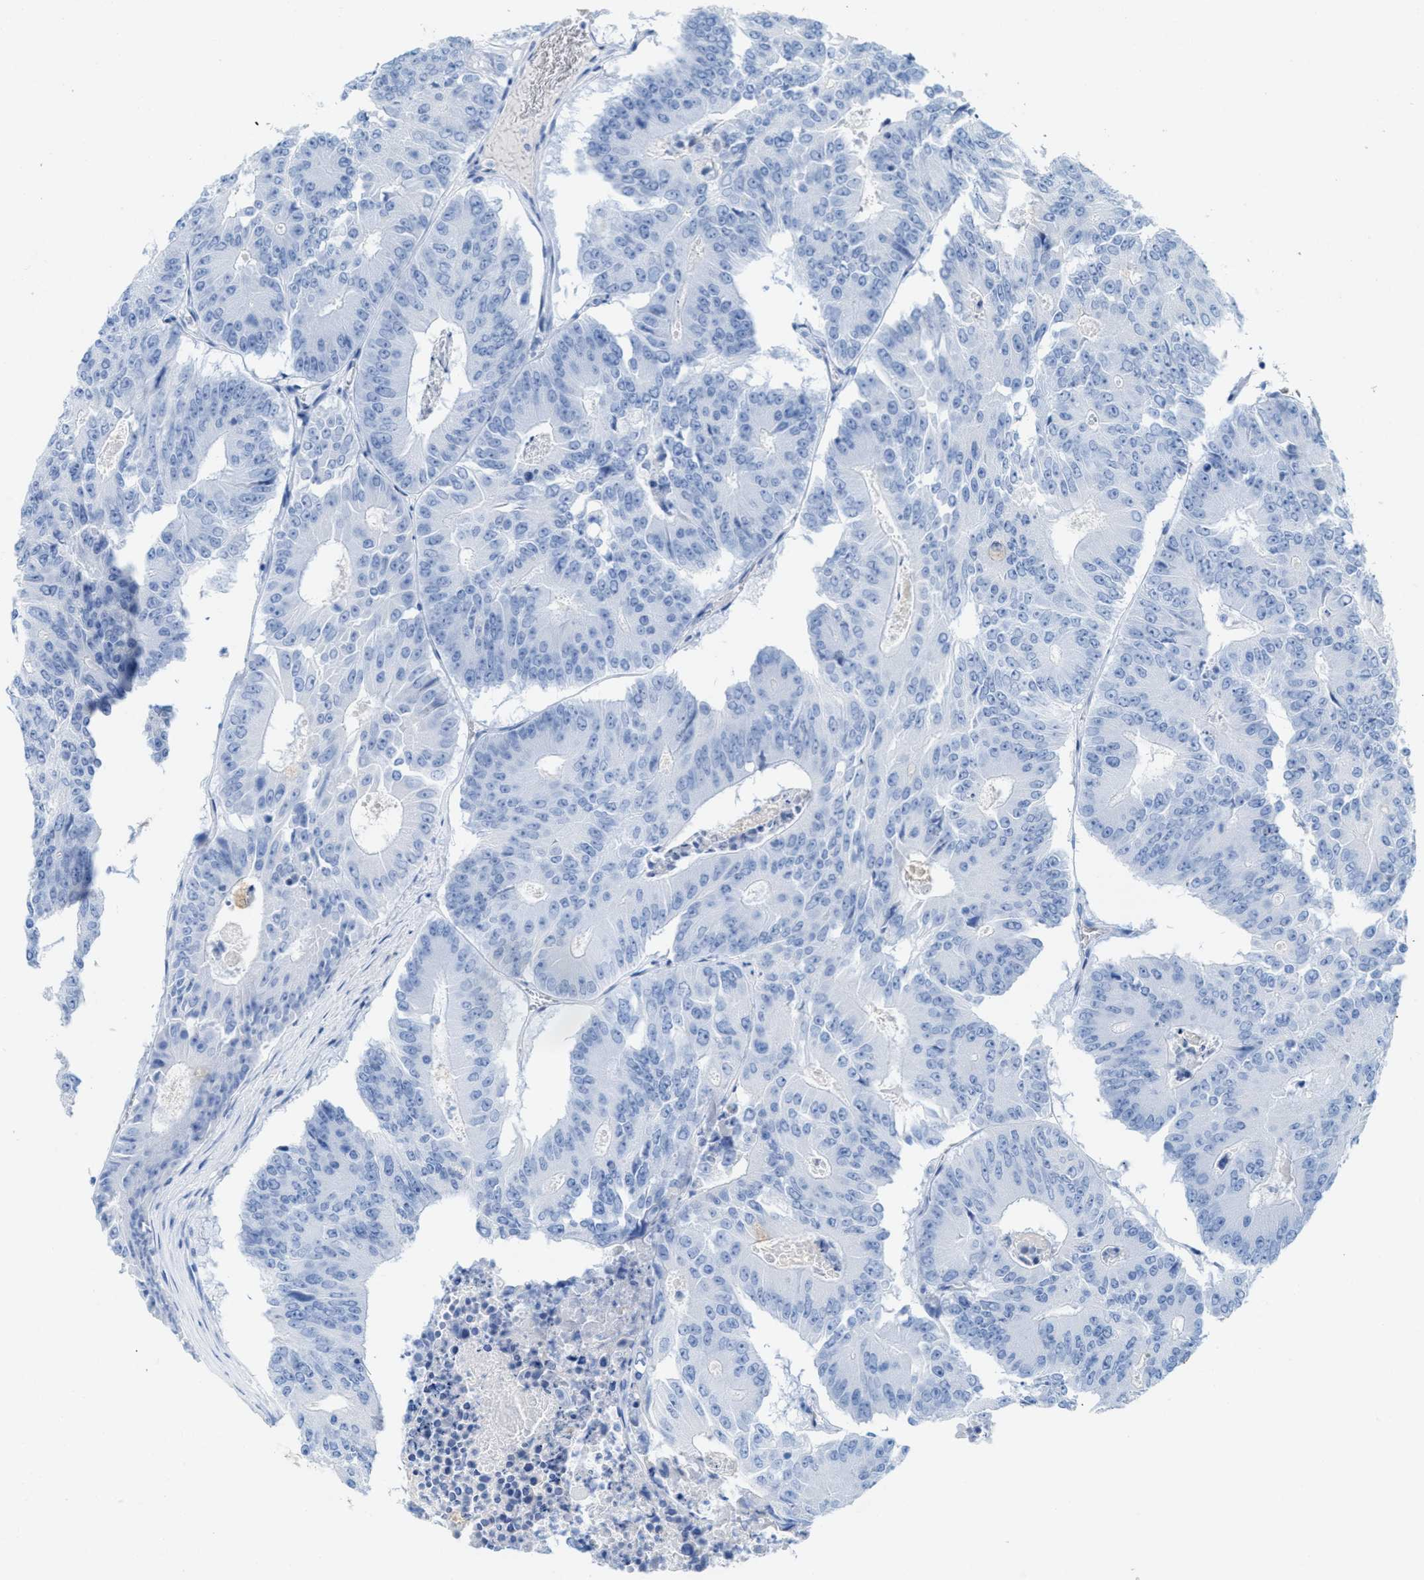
{"staining": {"intensity": "negative", "quantity": "none", "location": "none"}, "tissue": "colorectal cancer", "cell_type": "Tumor cells", "image_type": "cancer", "snomed": [{"axis": "morphology", "description": "Adenocarcinoma, NOS"}, {"axis": "topography", "description": "Colon"}], "caption": "Tumor cells show no significant protein staining in adenocarcinoma (colorectal).", "gene": "ANKFN1", "patient": {"sex": "male", "age": 87}}